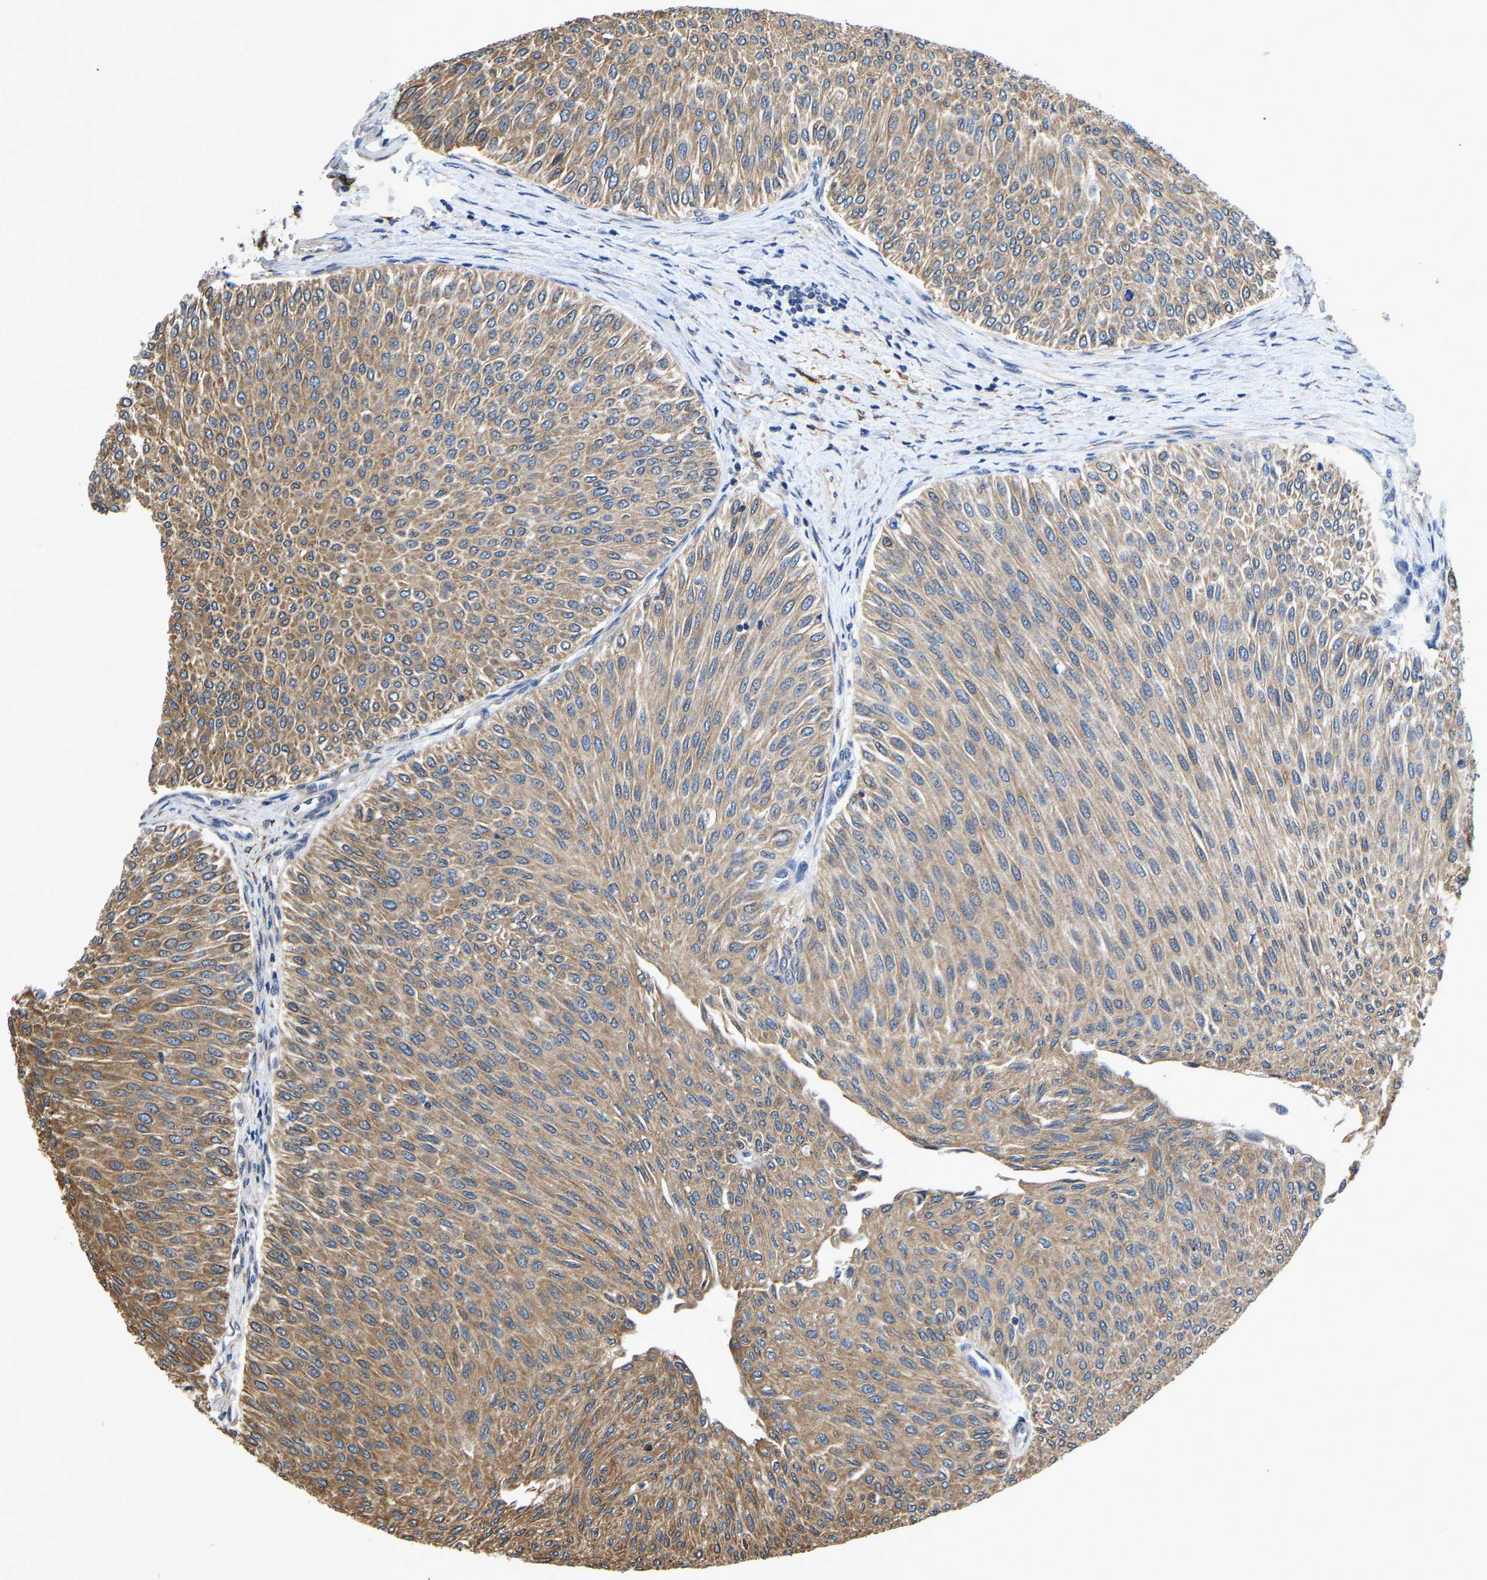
{"staining": {"intensity": "moderate", "quantity": ">75%", "location": "cytoplasmic/membranous"}, "tissue": "urothelial cancer", "cell_type": "Tumor cells", "image_type": "cancer", "snomed": [{"axis": "morphology", "description": "Urothelial carcinoma, Low grade"}, {"axis": "topography", "description": "Urinary bladder"}], "caption": "Low-grade urothelial carcinoma tissue shows moderate cytoplasmic/membranous positivity in about >75% of tumor cells, visualized by immunohistochemistry. Using DAB (brown) and hematoxylin (blue) stains, captured at high magnification using brightfield microscopy.", "gene": "ARL6IP5", "patient": {"sex": "male", "age": 78}}